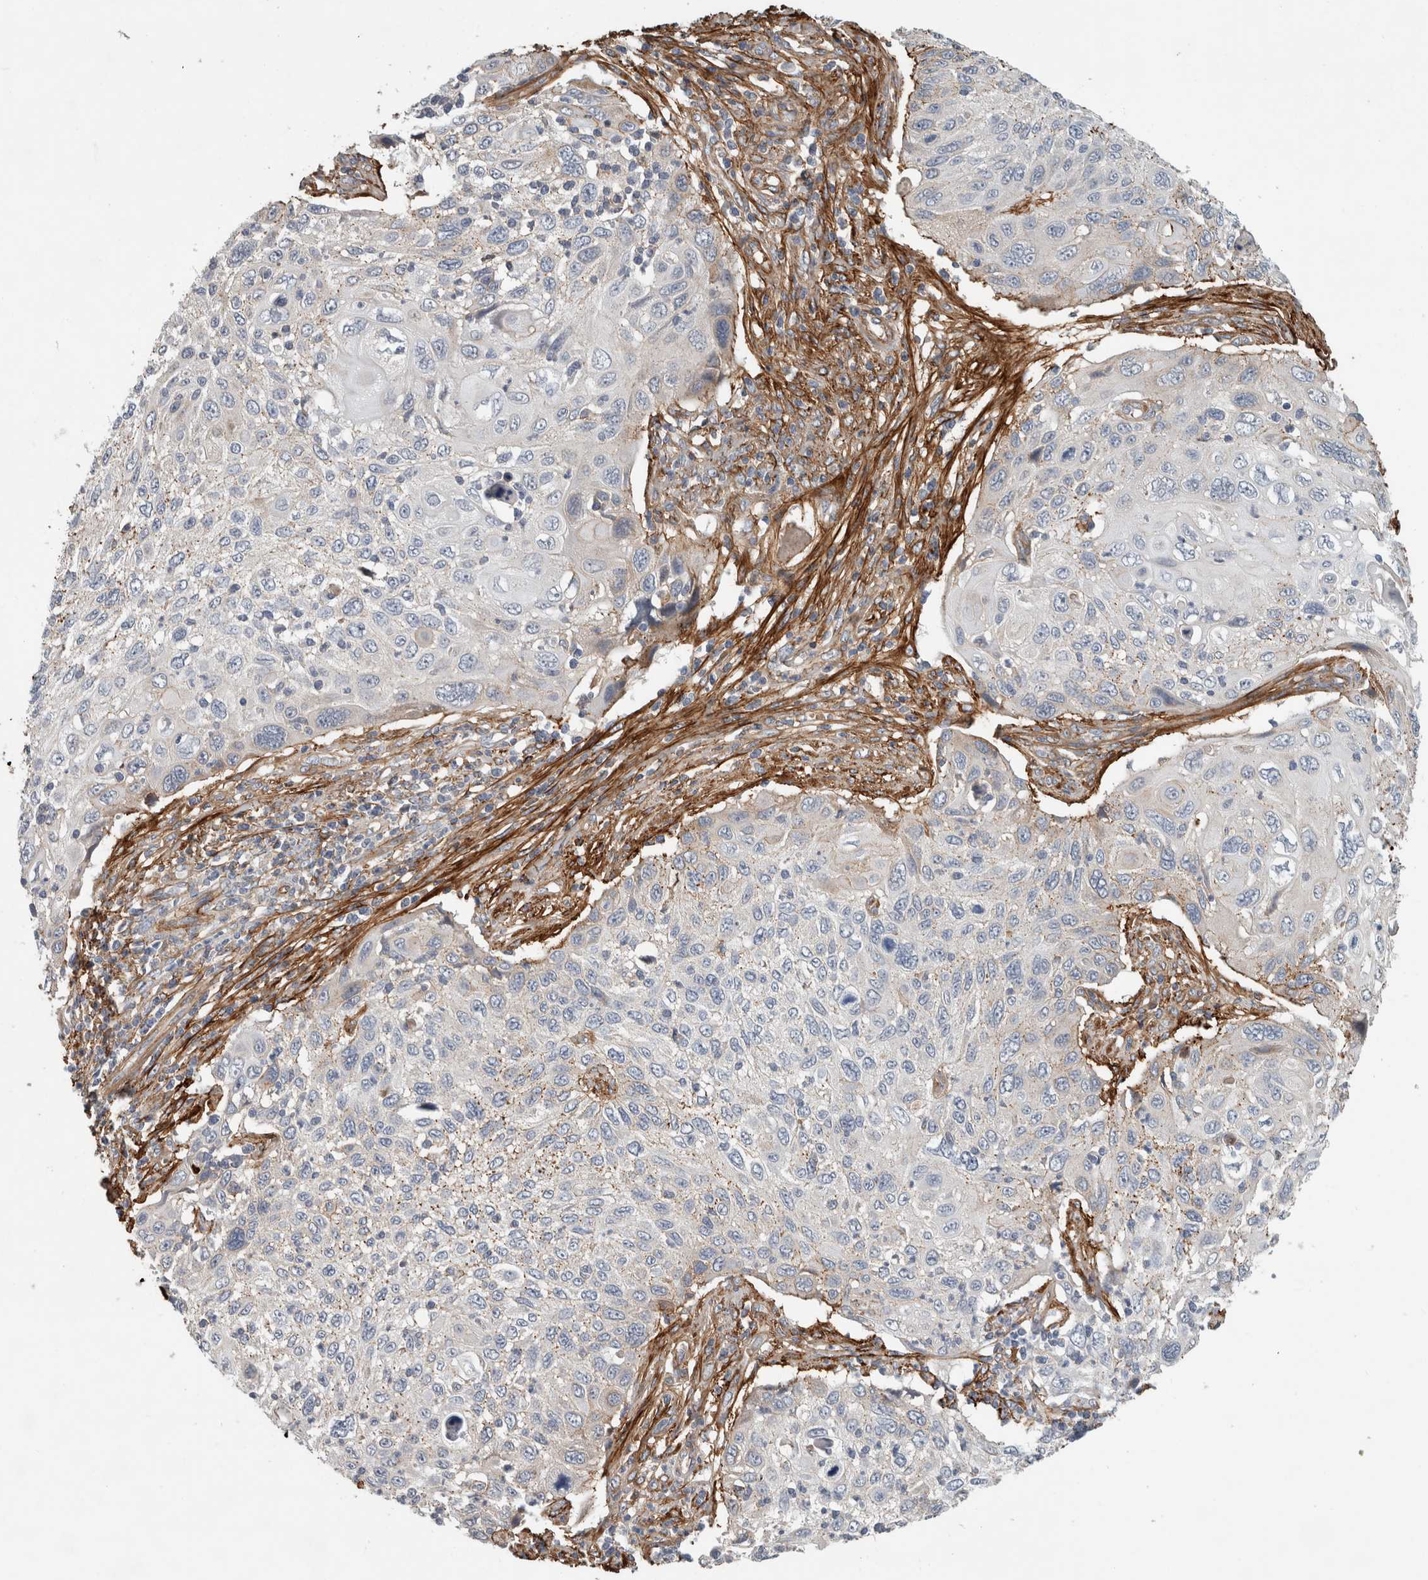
{"staining": {"intensity": "weak", "quantity": "25%-75%", "location": "cytoplasmic/membranous"}, "tissue": "cervical cancer", "cell_type": "Tumor cells", "image_type": "cancer", "snomed": [{"axis": "morphology", "description": "Squamous cell carcinoma, NOS"}, {"axis": "topography", "description": "Cervix"}], "caption": "Immunohistochemical staining of human cervical cancer exhibits low levels of weak cytoplasmic/membranous staining in approximately 25%-75% of tumor cells. The staining was performed using DAB (3,3'-diaminobenzidine) to visualize the protein expression in brown, while the nuclei were stained in blue with hematoxylin (Magnification: 20x).", "gene": "FN1", "patient": {"sex": "female", "age": 70}}